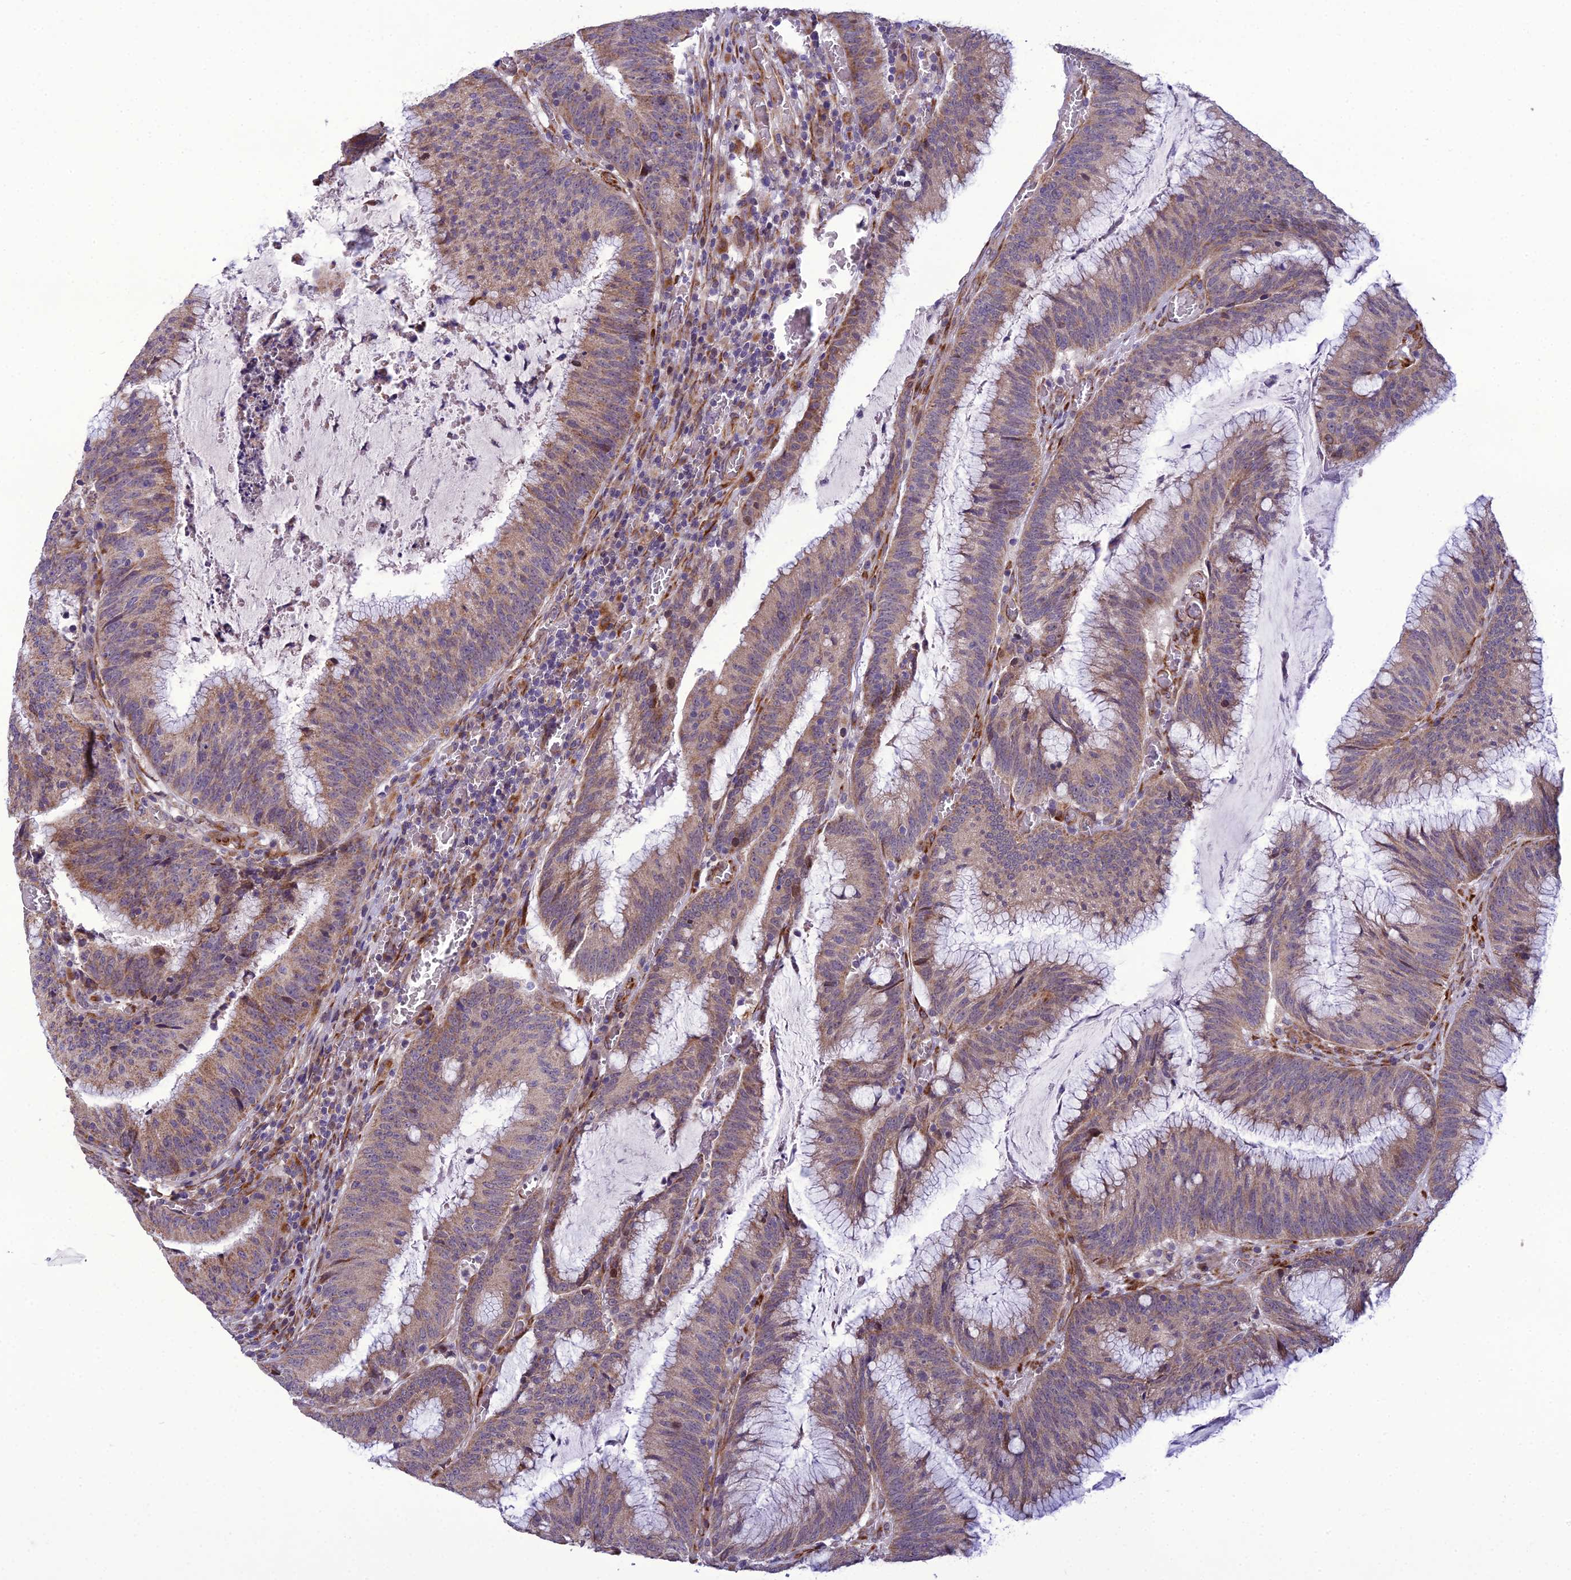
{"staining": {"intensity": "weak", "quantity": ">75%", "location": "cytoplasmic/membranous"}, "tissue": "colorectal cancer", "cell_type": "Tumor cells", "image_type": "cancer", "snomed": [{"axis": "morphology", "description": "Adenocarcinoma, NOS"}, {"axis": "topography", "description": "Rectum"}], "caption": "This photomicrograph demonstrates colorectal adenocarcinoma stained with IHC to label a protein in brown. The cytoplasmic/membranous of tumor cells show weak positivity for the protein. Nuclei are counter-stained blue.", "gene": "NODAL", "patient": {"sex": "female", "age": 77}}